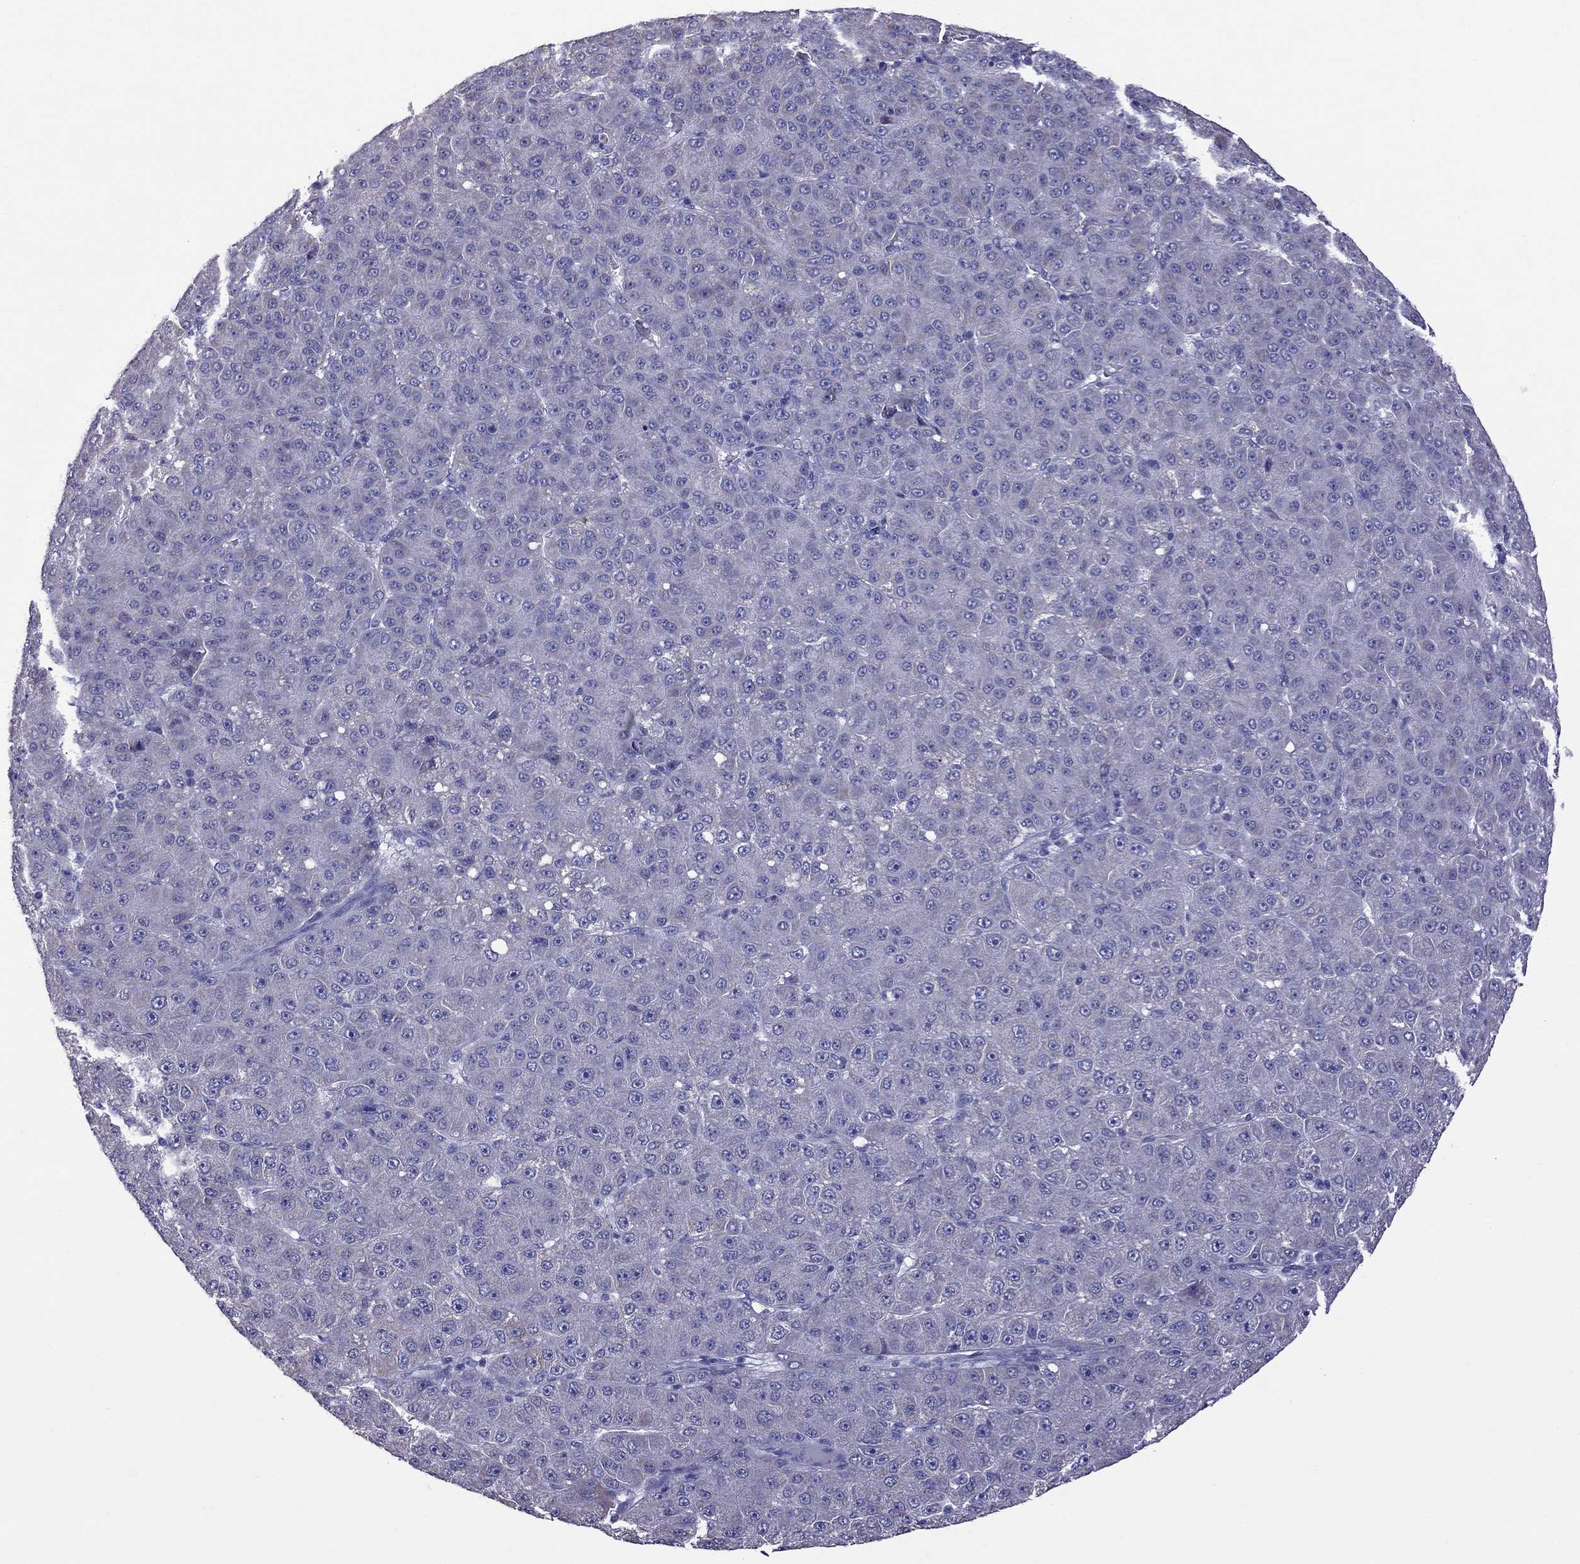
{"staining": {"intensity": "negative", "quantity": "none", "location": "none"}, "tissue": "liver cancer", "cell_type": "Tumor cells", "image_type": "cancer", "snomed": [{"axis": "morphology", "description": "Carcinoma, Hepatocellular, NOS"}, {"axis": "topography", "description": "Liver"}], "caption": "A micrograph of hepatocellular carcinoma (liver) stained for a protein reveals no brown staining in tumor cells.", "gene": "TTLL13", "patient": {"sex": "male", "age": 67}}